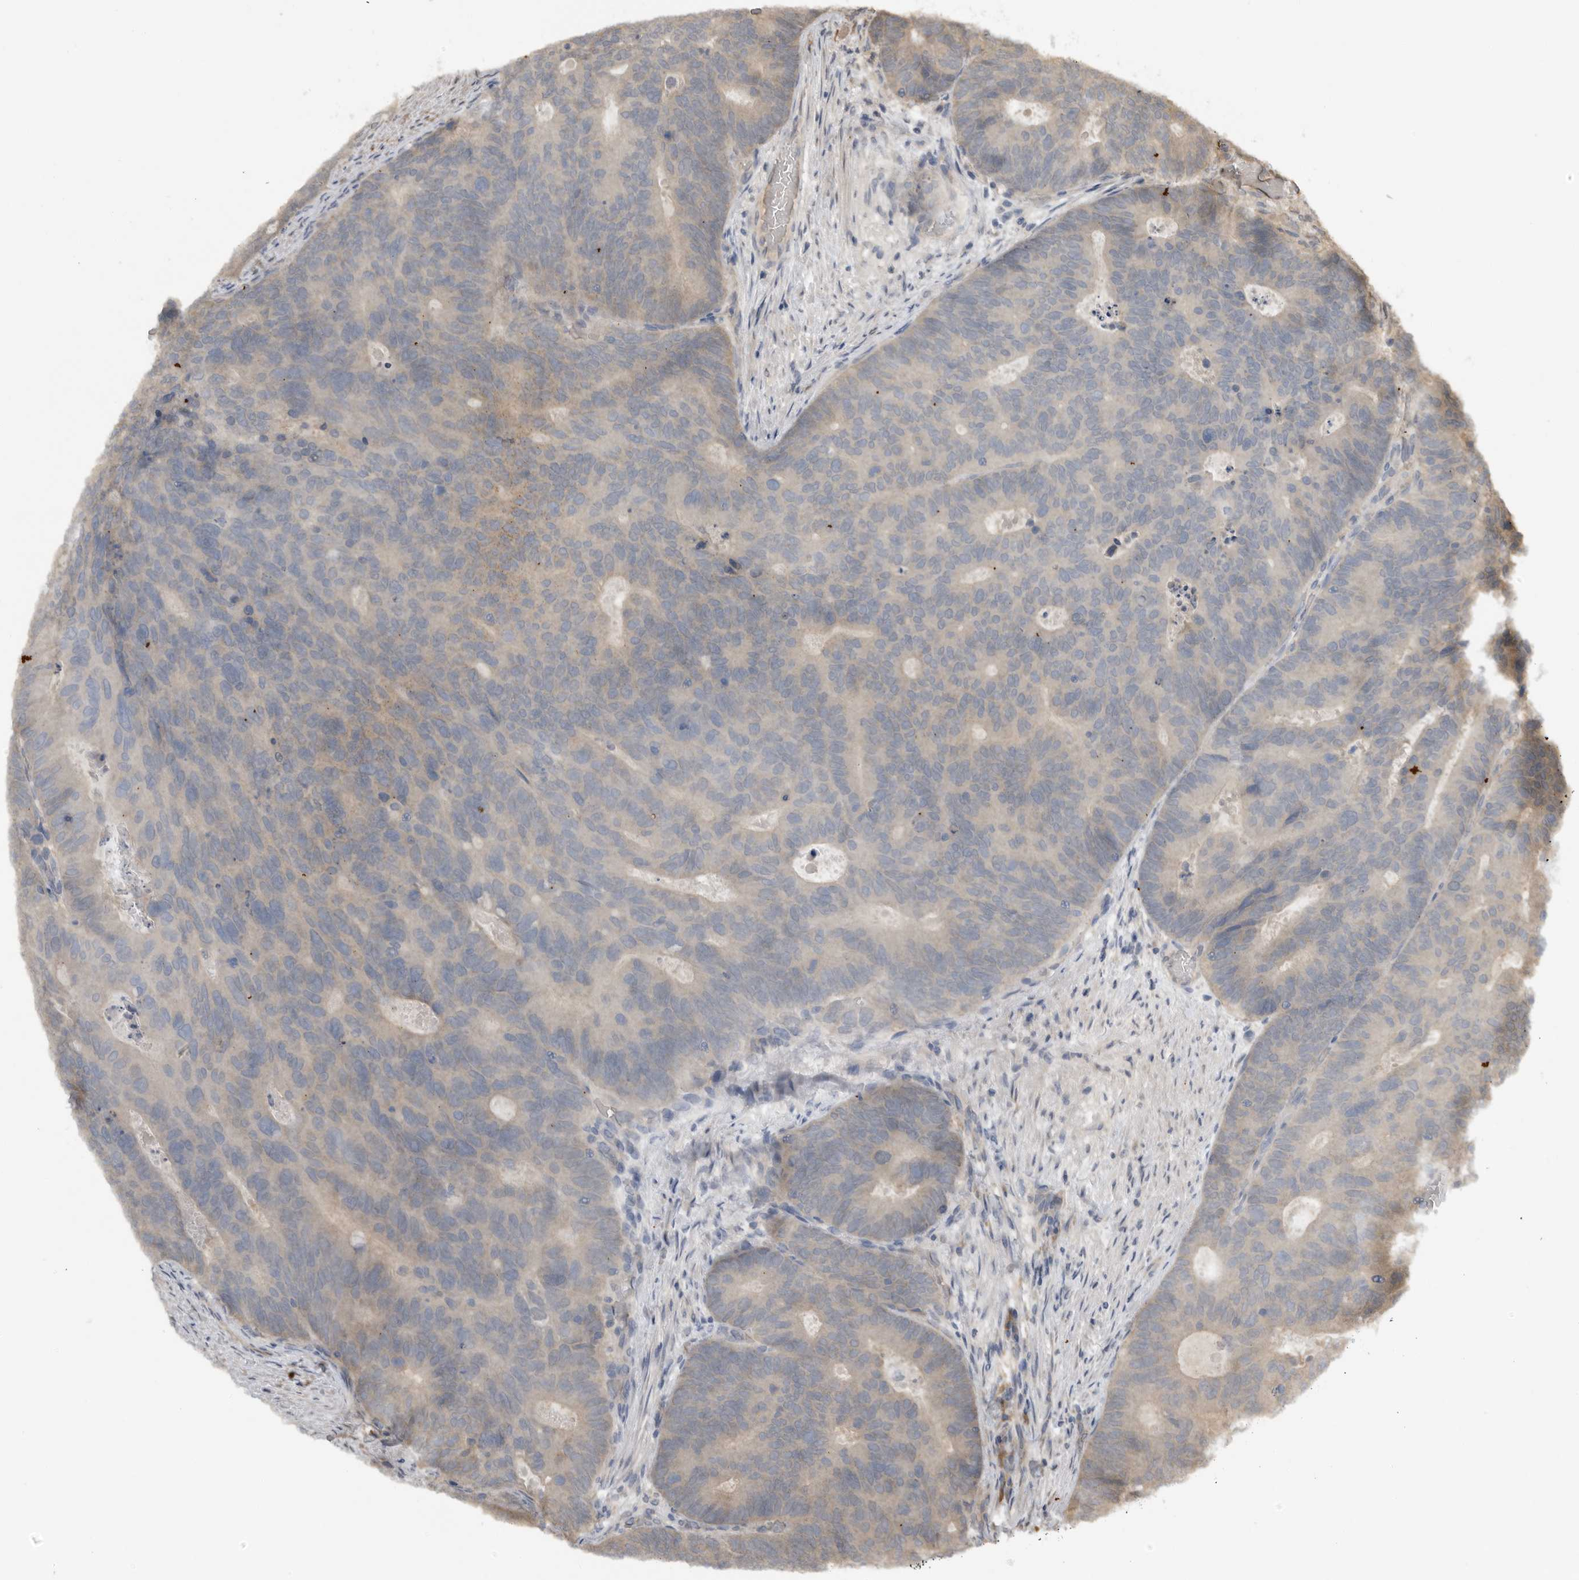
{"staining": {"intensity": "weak", "quantity": "<25%", "location": "cytoplasmic/membranous"}, "tissue": "colorectal cancer", "cell_type": "Tumor cells", "image_type": "cancer", "snomed": [{"axis": "morphology", "description": "Adenocarcinoma, NOS"}, {"axis": "topography", "description": "Colon"}], "caption": "This is an IHC image of human colorectal cancer (adenocarcinoma). There is no staining in tumor cells.", "gene": "AASDHPPT", "patient": {"sex": "male", "age": 87}}